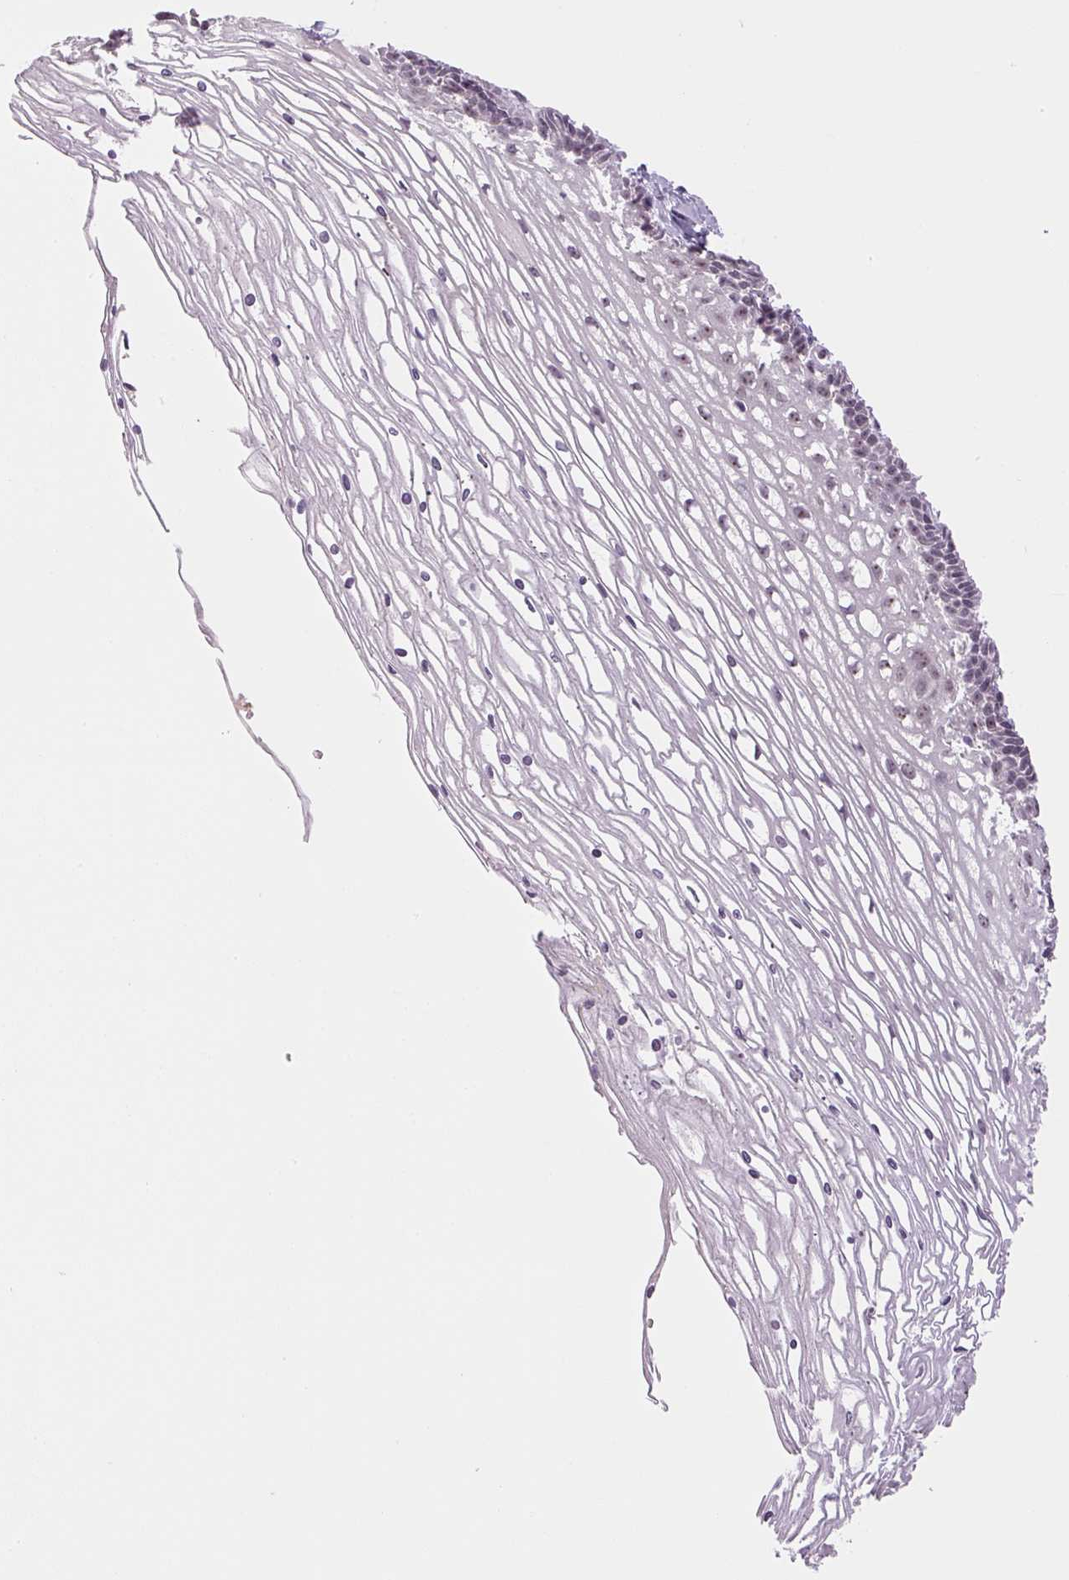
{"staining": {"intensity": "weak", "quantity": "<25%", "location": "nuclear"}, "tissue": "cervix", "cell_type": "Glandular cells", "image_type": "normal", "snomed": [{"axis": "morphology", "description": "Normal tissue, NOS"}, {"axis": "topography", "description": "Cervix"}], "caption": "The photomicrograph demonstrates no significant staining in glandular cells of cervix.", "gene": "SGF29", "patient": {"sex": "female", "age": 36}}